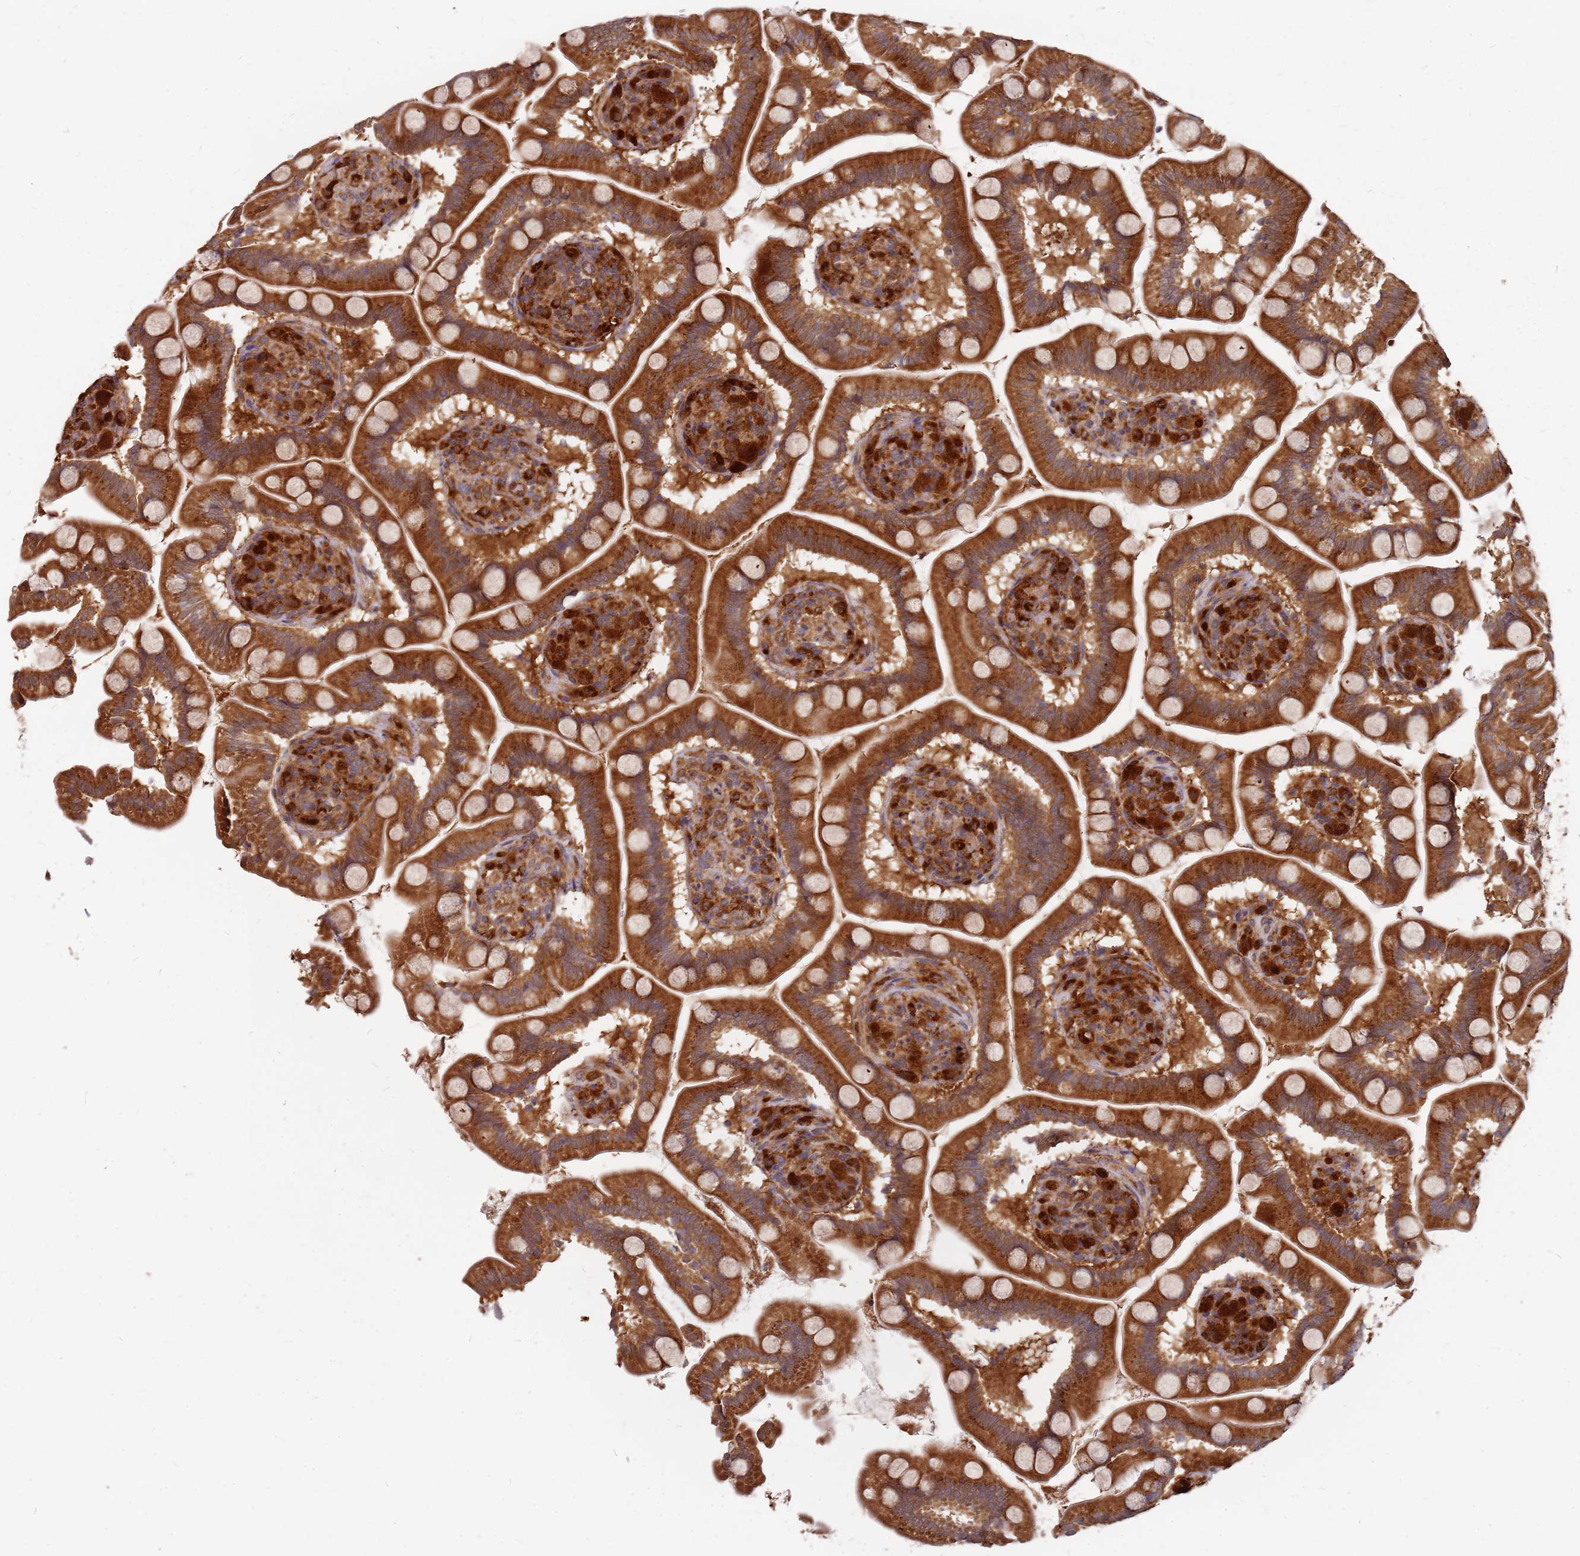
{"staining": {"intensity": "strong", "quantity": ">75%", "location": "cytoplasmic/membranous"}, "tissue": "small intestine", "cell_type": "Glandular cells", "image_type": "normal", "snomed": [{"axis": "morphology", "description": "Normal tissue, NOS"}, {"axis": "topography", "description": "Small intestine"}], "caption": "Benign small intestine exhibits strong cytoplasmic/membranous staining in about >75% of glandular cells, visualized by immunohistochemistry.", "gene": "TRABD", "patient": {"sex": "female", "age": 64}}